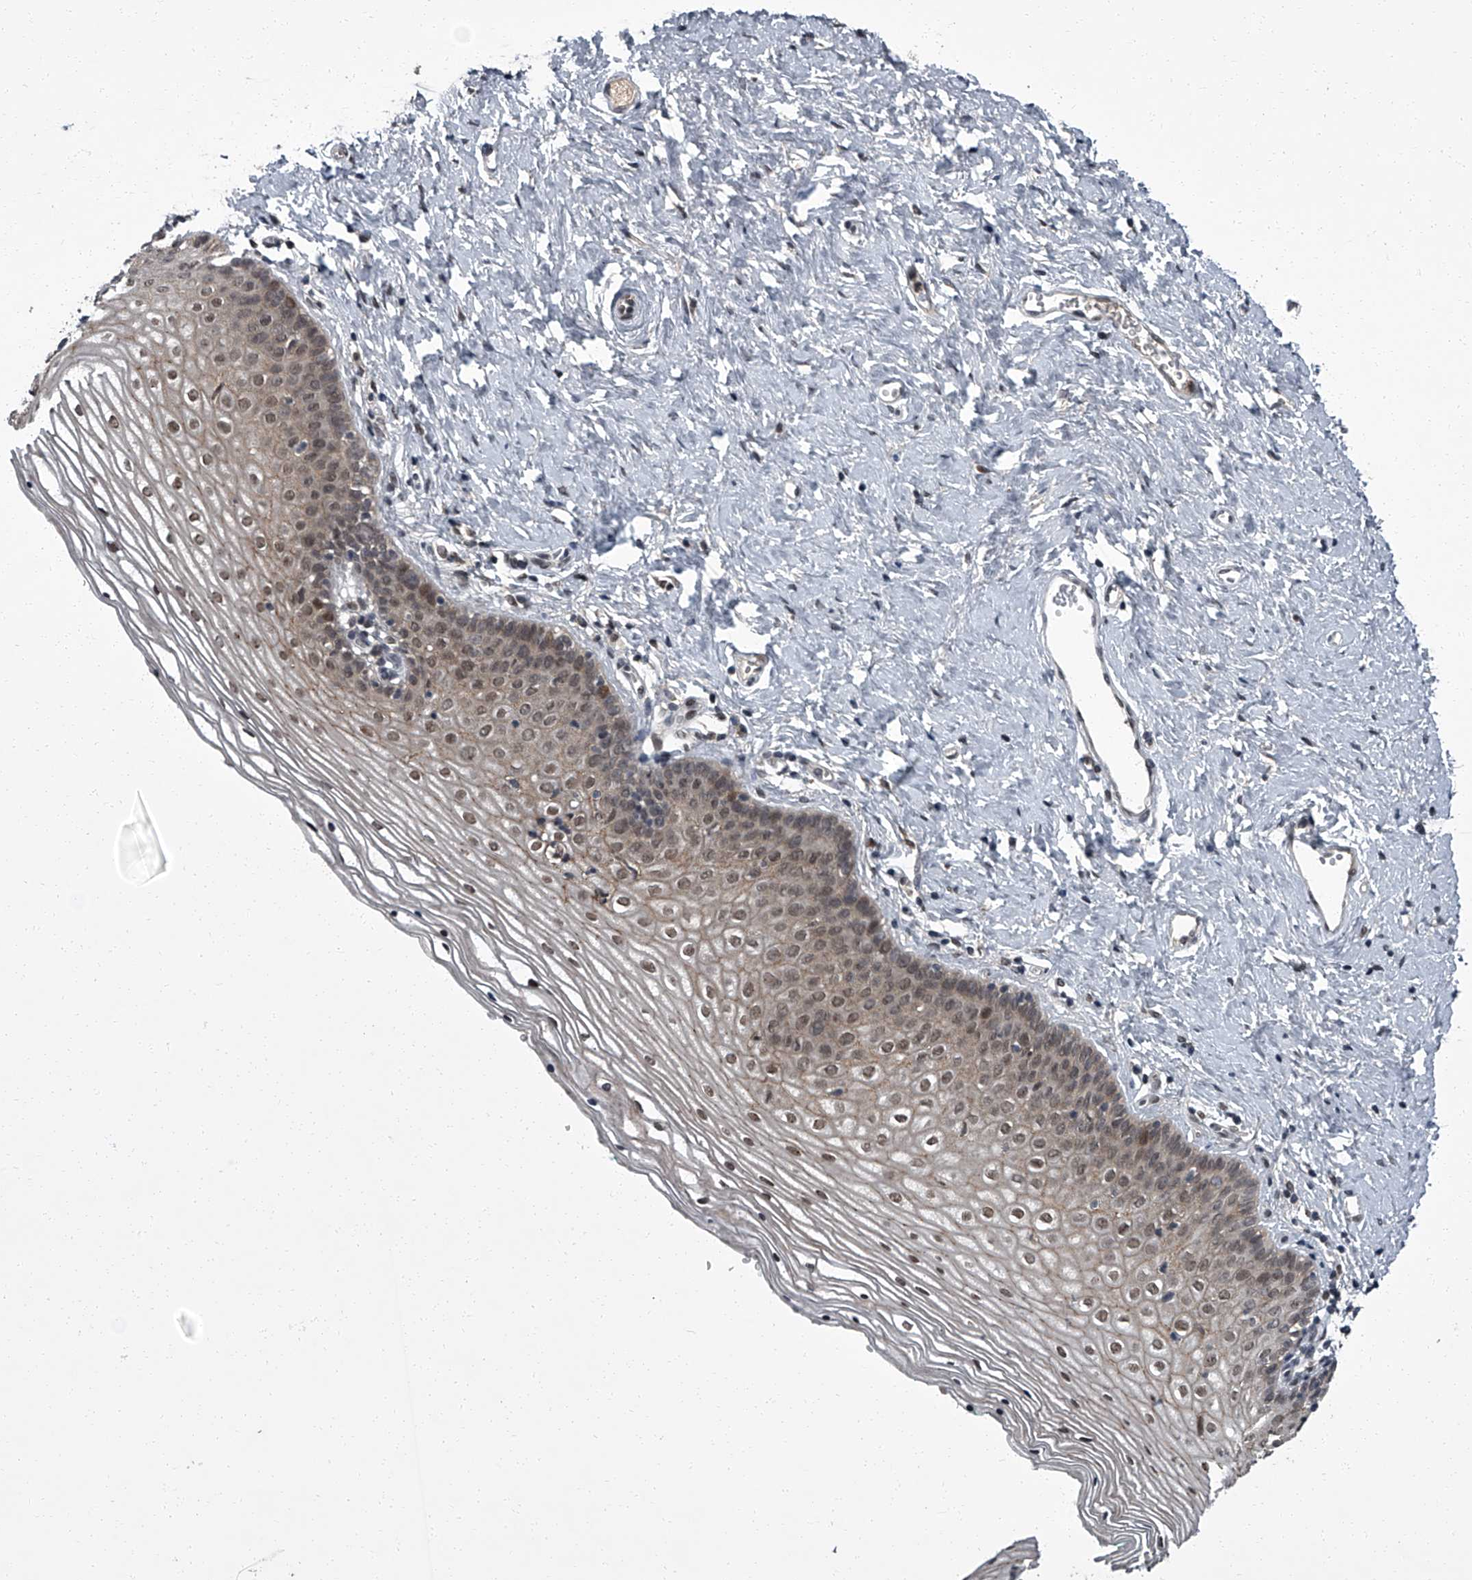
{"staining": {"intensity": "moderate", "quantity": ">75%", "location": "cytoplasmic/membranous,nuclear"}, "tissue": "vagina", "cell_type": "Squamous epithelial cells", "image_type": "normal", "snomed": [{"axis": "morphology", "description": "Normal tissue, NOS"}, {"axis": "topography", "description": "Vagina"}], "caption": "Protein analysis of normal vagina demonstrates moderate cytoplasmic/membranous,nuclear staining in approximately >75% of squamous epithelial cells.", "gene": "ZNF518B", "patient": {"sex": "female", "age": 32}}